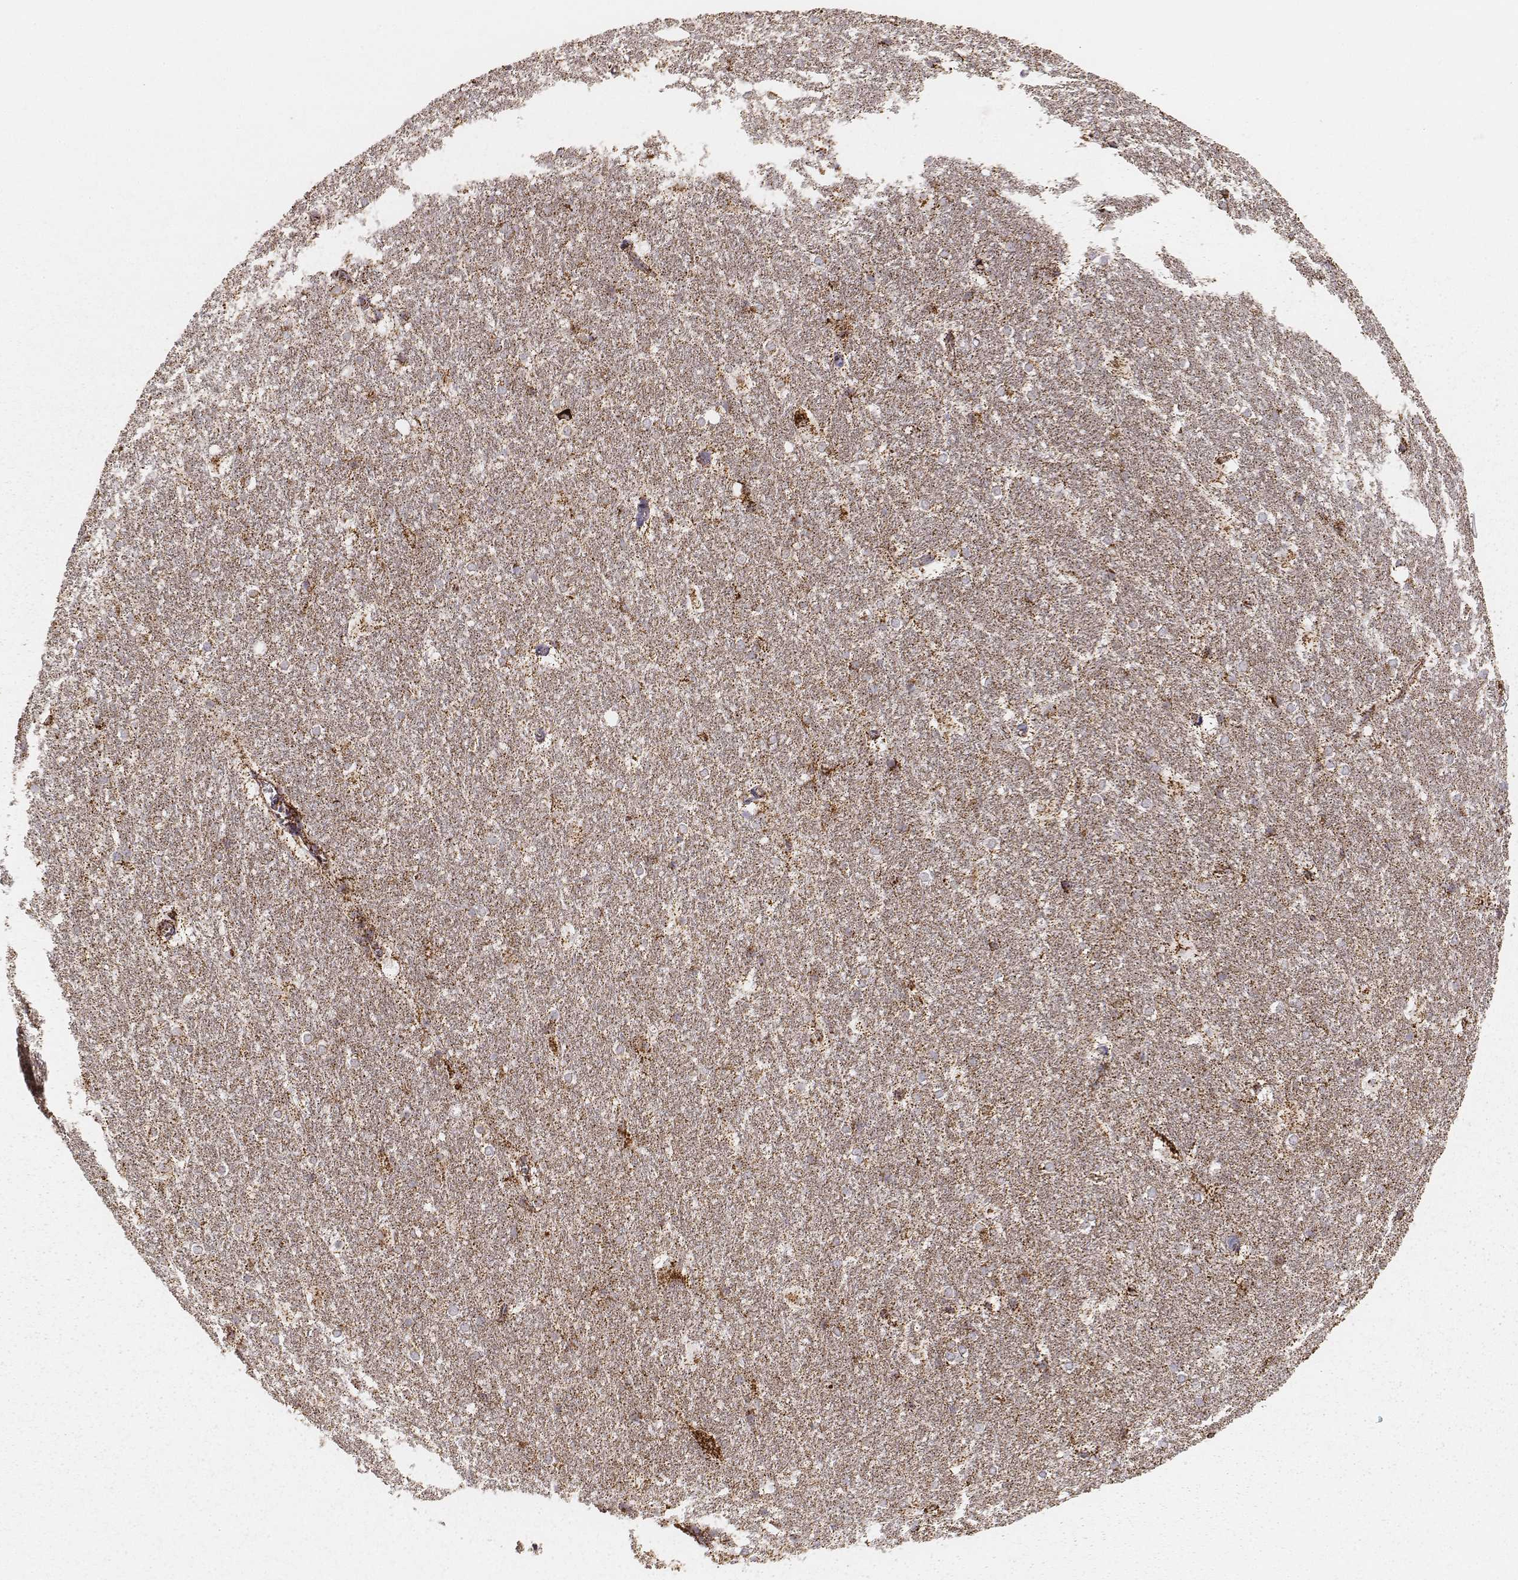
{"staining": {"intensity": "strong", "quantity": ">75%", "location": "cytoplasmic/membranous"}, "tissue": "hippocampus", "cell_type": "Glial cells", "image_type": "normal", "snomed": [{"axis": "morphology", "description": "Normal tissue, NOS"}, {"axis": "topography", "description": "Cerebral cortex"}, {"axis": "topography", "description": "Hippocampus"}], "caption": "The histopathology image reveals immunohistochemical staining of benign hippocampus. There is strong cytoplasmic/membranous staining is appreciated in about >75% of glial cells.", "gene": "CS", "patient": {"sex": "female", "age": 19}}